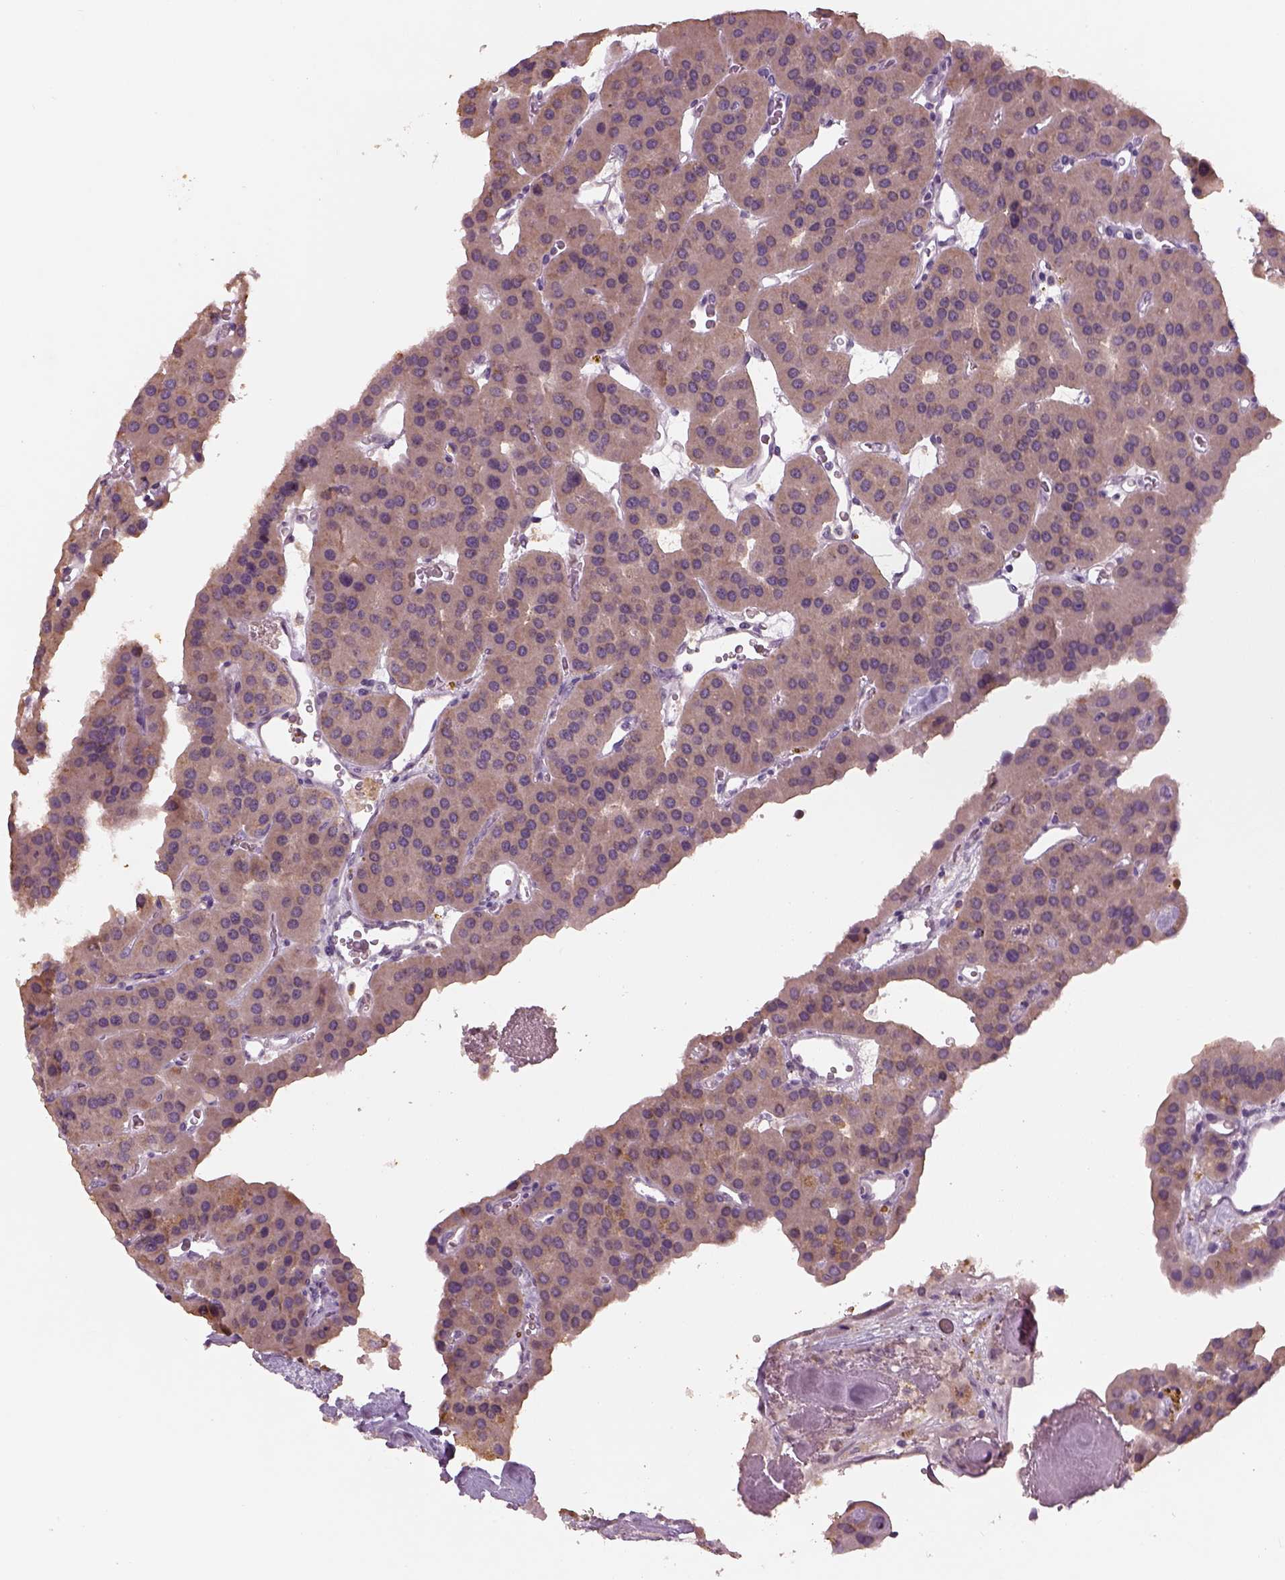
{"staining": {"intensity": "weak", "quantity": ">75%", "location": "cytoplasmic/membranous"}, "tissue": "parathyroid gland", "cell_type": "Glandular cells", "image_type": "normal", "snomed": [{"axis": "morphology", "description": "Normal tissue, NOS"}, {"axis": "morphology", "description": "Adenoma, NOS"}, {"axis": "topography", "description": "Parathyroid gland"}], "caption": "Immunohistochemistry of unremarkable parathyroid gland displays low levels of weak cytoplasmic/membranous positivity in about >75% of glandular cells.", "gene": "GDNF", "patient": {"sex": "female", "age": 86}}